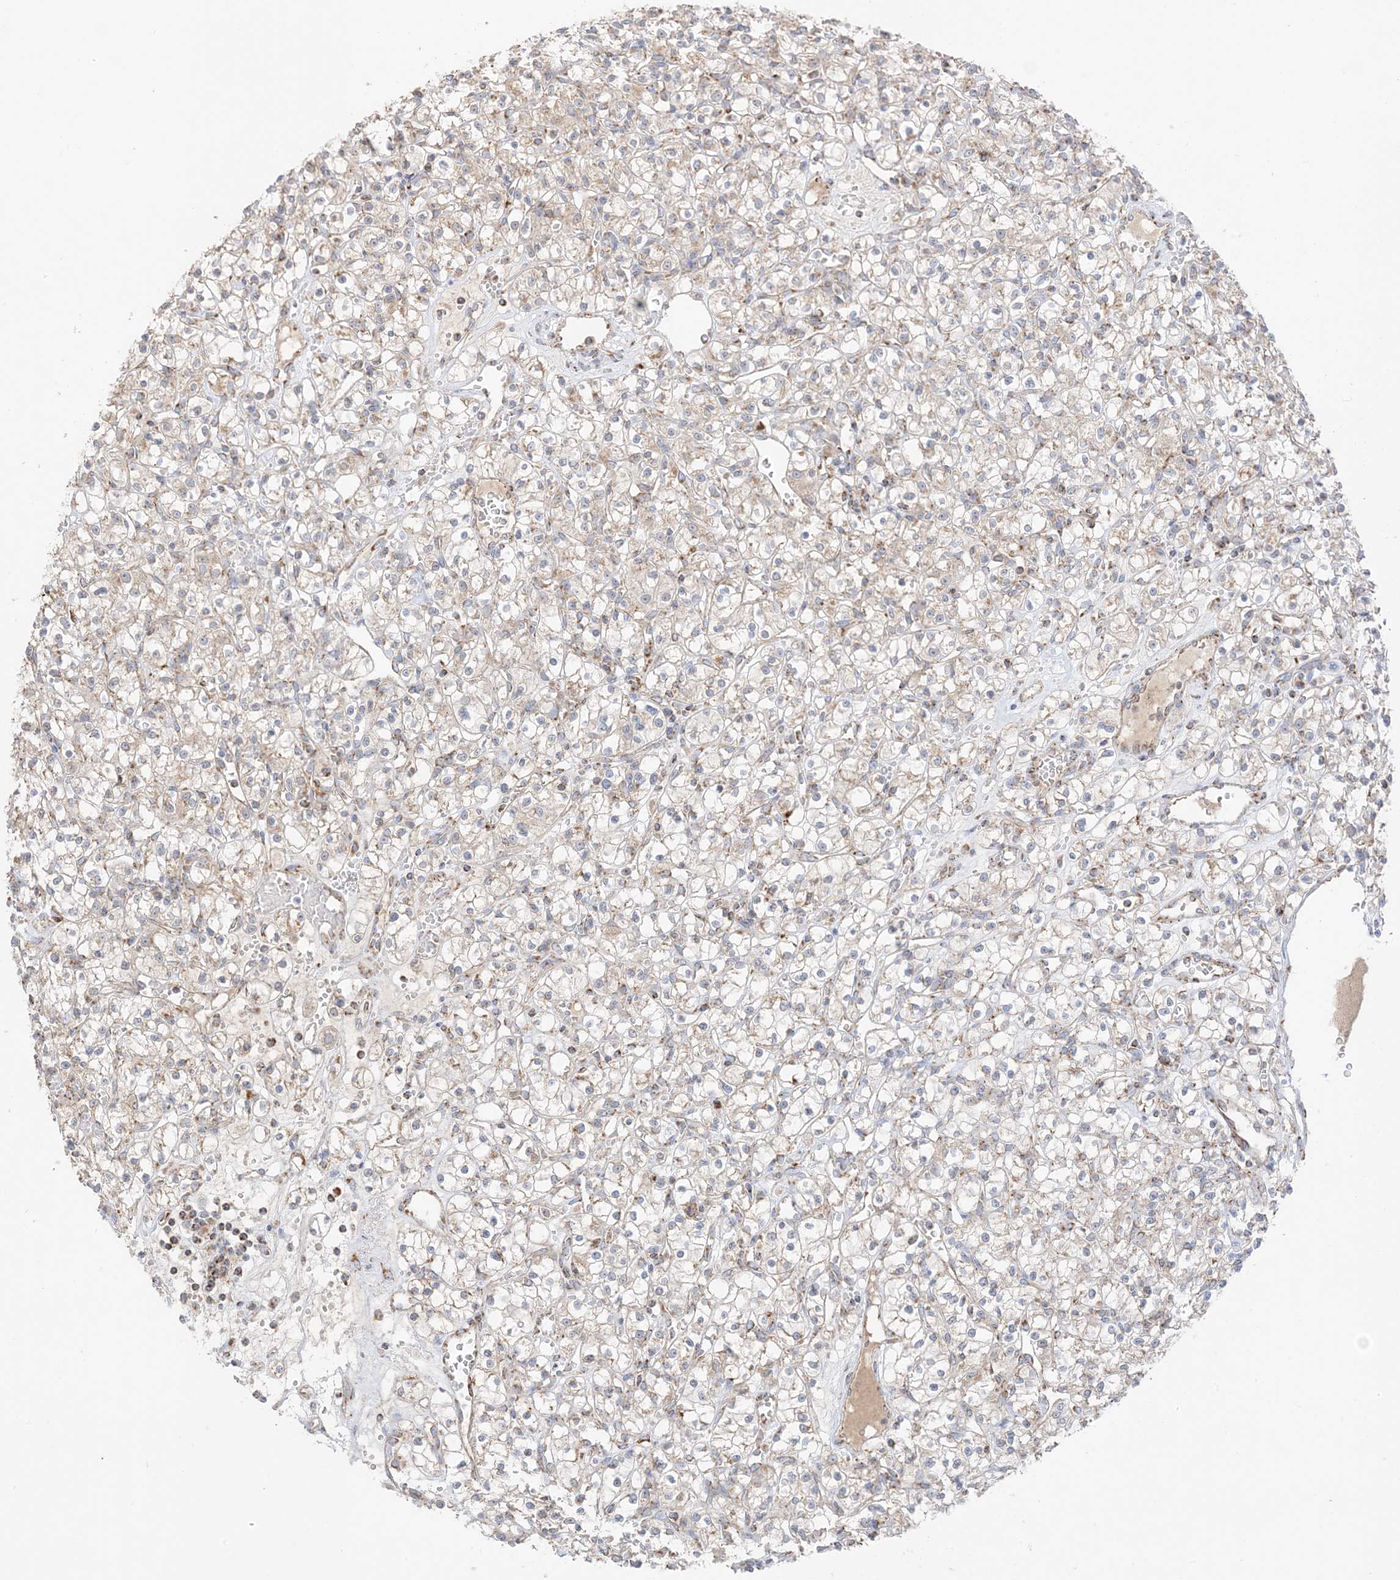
{"staining": {"intensity": "moderate", "quantity": "<25%", "location": "cytoplasmic/membranous"}, "tissue": "renal cancer", "cell_type": "Tumor cells", "image_type": "cancer", "snomed": [{"axis": "morphology", "description": "Adenocarcinoma, NOS"}, {"axis": "topography", "description": "Kidney"}], "caption": "Adenocarcinoma (renal) tissue exhibits moderate cytoplasmic/membranous positivity in about <25% of tumor cells", "gene": "SLC25A12", "patient": {"sex": "female", "age": 59}}